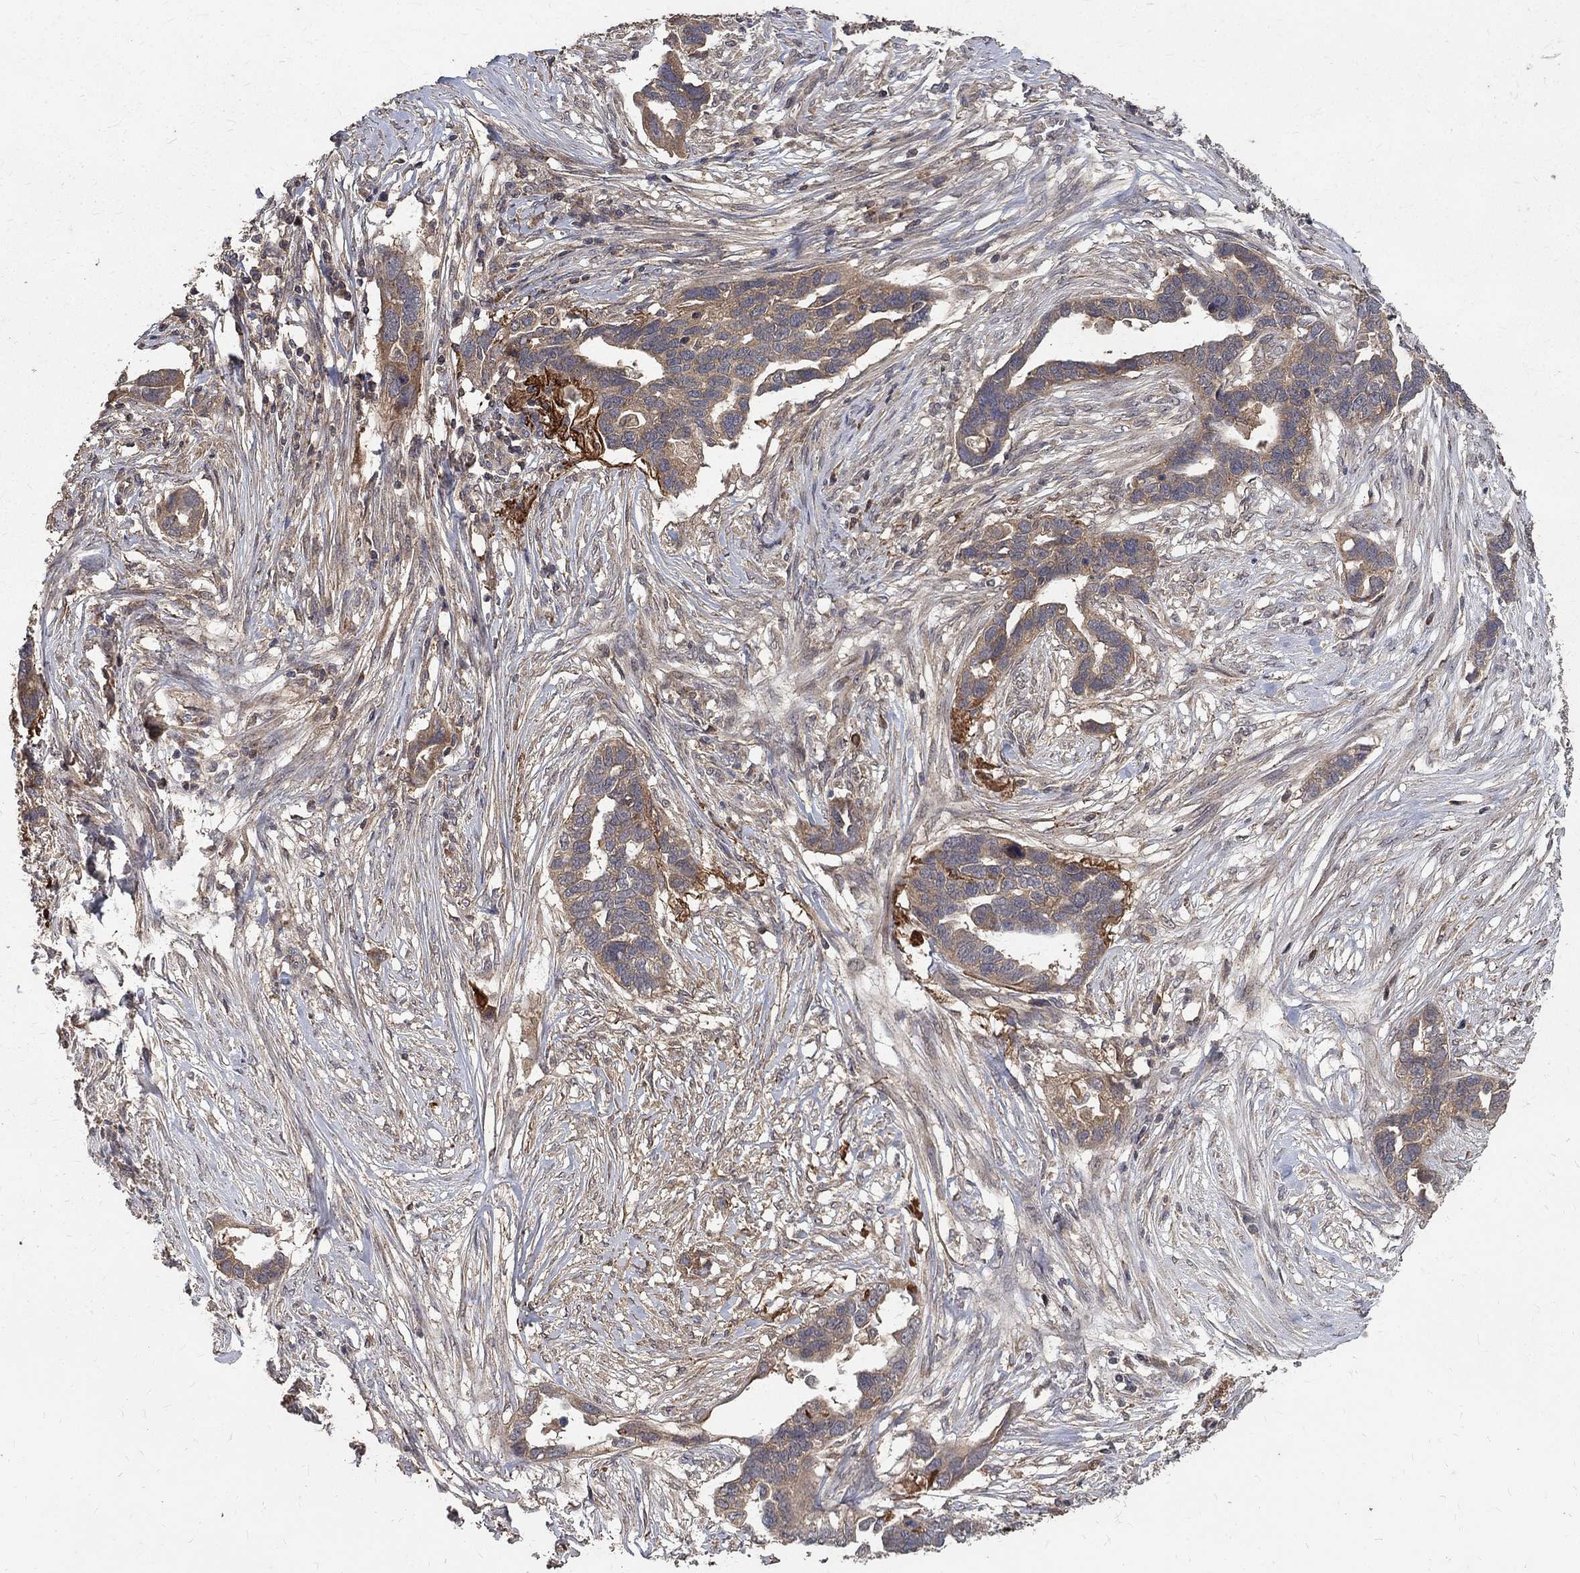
{"staining": {"intensity": "weak", "quantity": ">75%", "location": "cytoplasmic/membranous"}, "tissue": "ovarian cancer", "cell_type": "Tumor cells", "image_type": "cancer", "snomed": [{"axis": "morphology", "description": "Cystadenocarcinoma, serous, NOS"}, {"axis": "topography", "description": "Ovary"}], "caption": "Protein expression by immunohistochemistry (IHC) shows weak cytoplasmic/membranous positivity in about >75% of tumor cells in ovarian serous cystadenocarcinoma.", "gene": "C17orf75", "patient": {"sex": "female", "age": 54}}